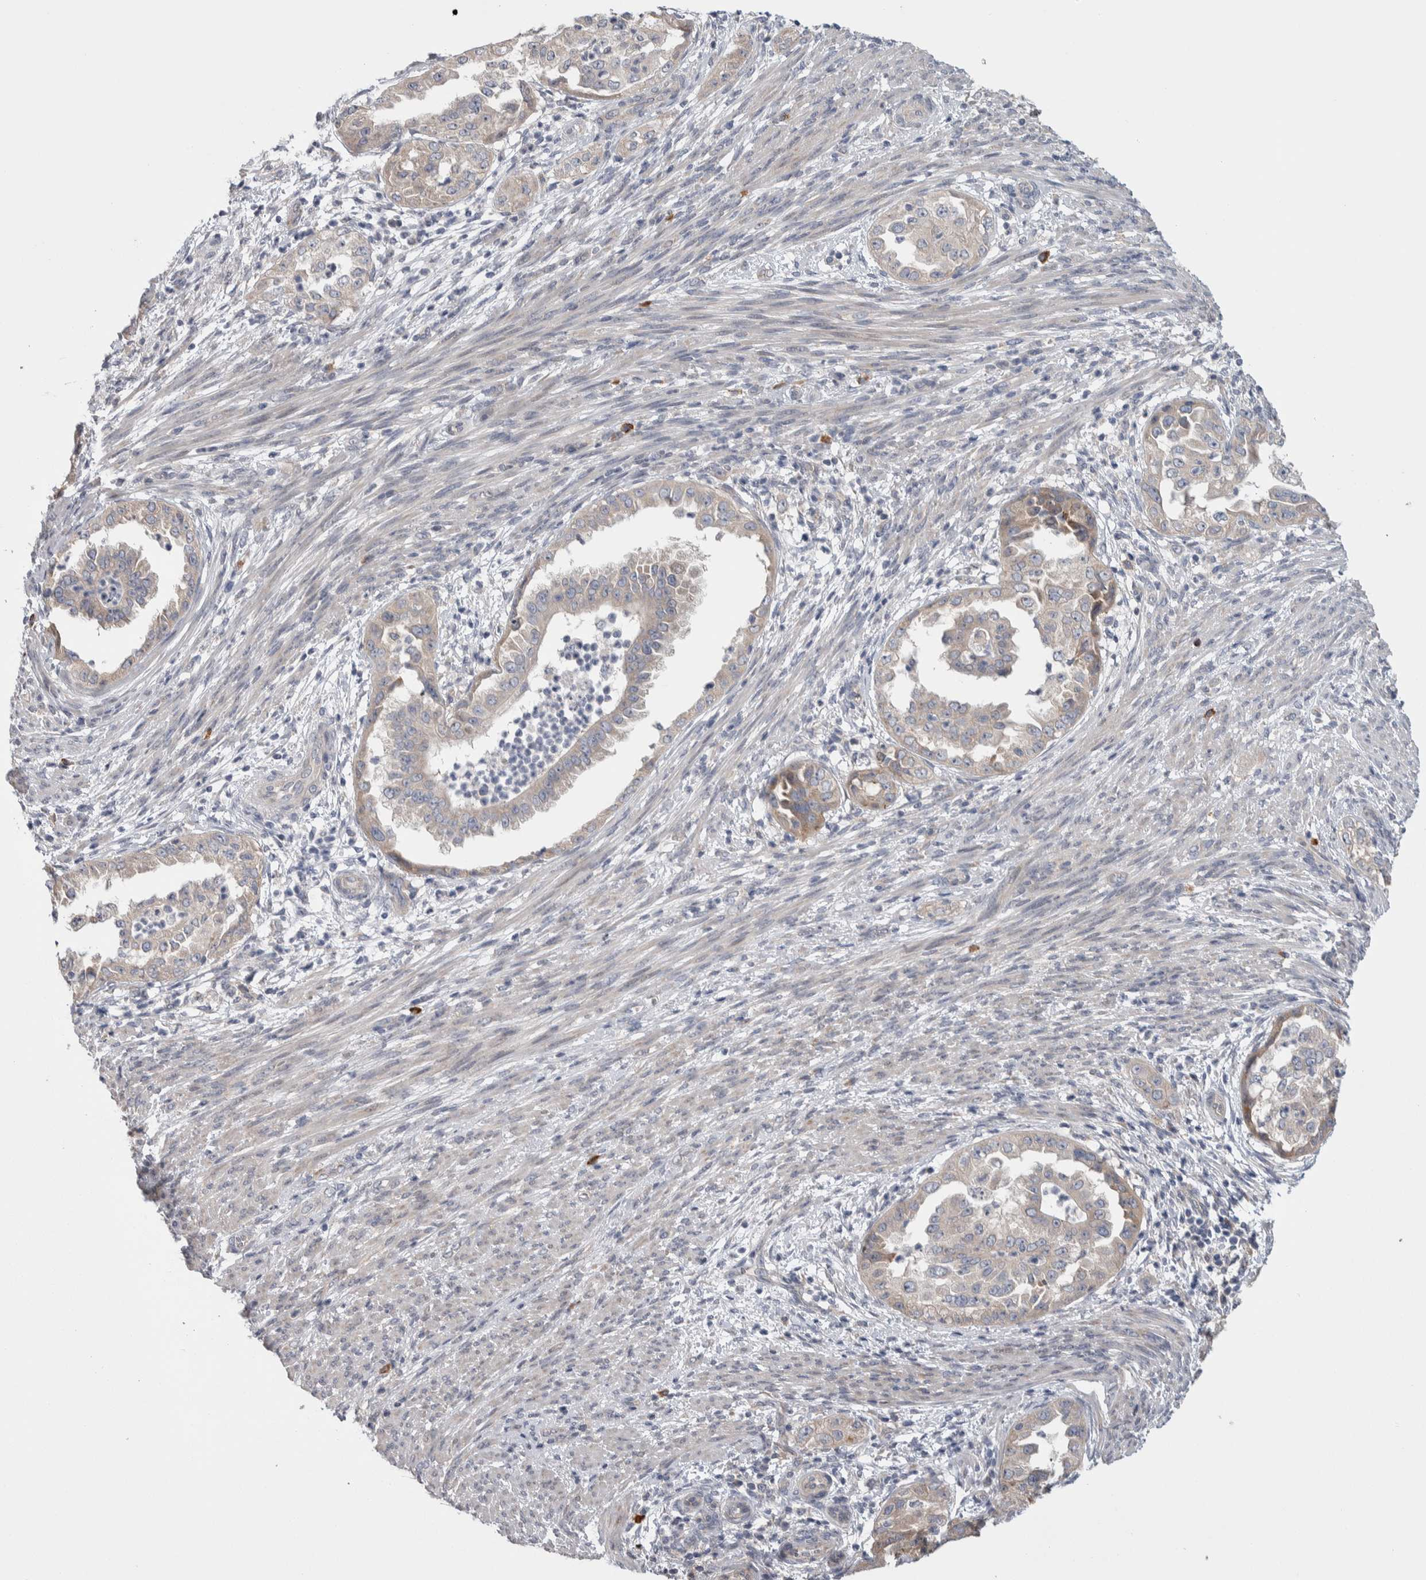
{"staining": {"intensity": "weak", "quantity": ">75%", "location": "cytoplasmic/membranous"}, "tissue": "endometrial cancer", "cell_type": "Tumor cells", "image_type": "cancer", "snomed": [{"axis": "morphology", "description": "Adenocarcinoma, NOS"}, {"axis": "topography", "description": "Endometrium"}], "caption": "A histopathology image of human endometrial cancer stained for a protein exhibits weak cytoplasmic/membranous brown staining in tumor cells.", "gene": "IBTK", "patient": {"sex": "female", "age": 85}}